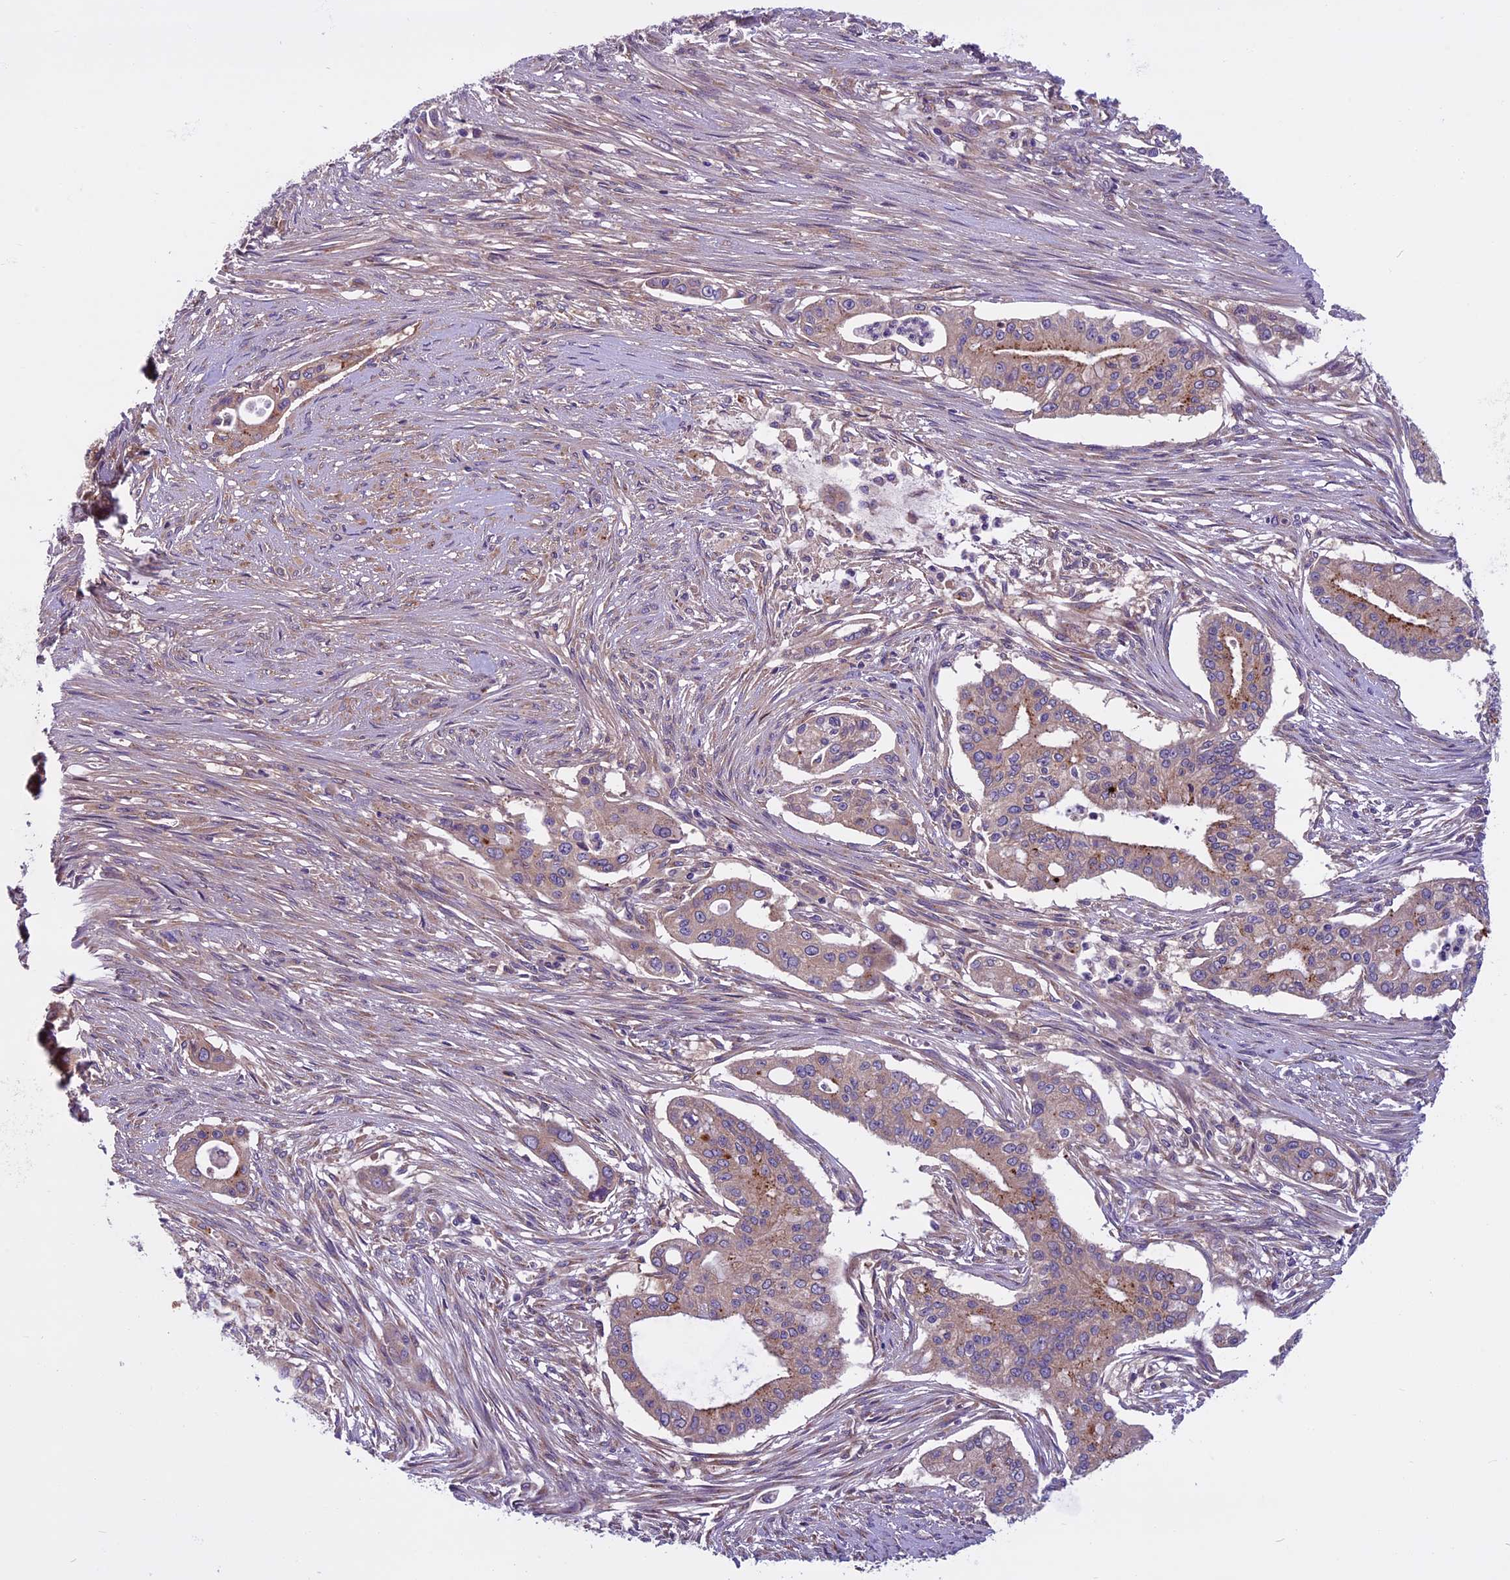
{"staining": {"intensity": "weak", "quantity": ">75%", "location": "cytoplasmic/membranous"}, "tissue": "pancreatic cancer", "cell_type": "Tumor cells", "image_type": "cancer", "snomed": [{"axis": "morphology", "description": "Adenocarcinoma, NOS"}, {"axis": "topography", "description": "Pancreas"}], "caption": "Tumor cells demonstrate weak cytoplasmic/membranous expression in about >75% of cells in pancreatic adenocarcinoma.", "gene": "DCTN5", "patient": {"sex": "male", "age": 46}}